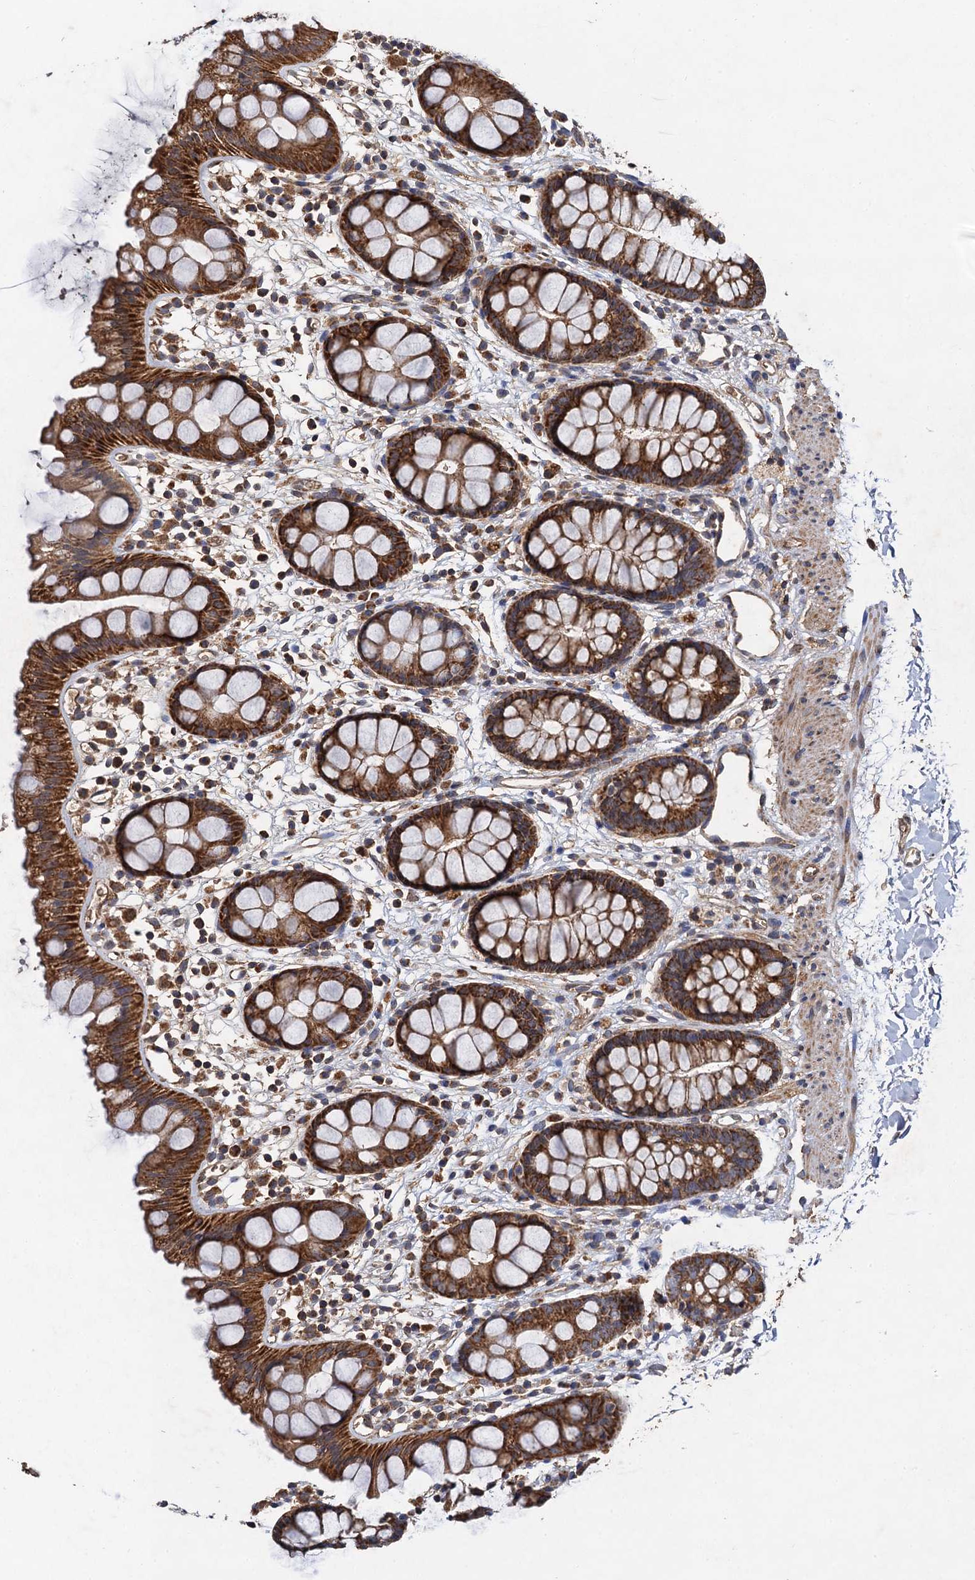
{"staining": {"intensity": "moderate", "quantity": ">75%", "location": "cytoplasmic/membranous"}, "tissue": "rectum", "cell_type": "Glandular cells", "image_type": "normal", "snomed": [{"axis": "morphology", "description": "Normal tissue, NOS"}, {"axis": "topography", "description": "Rectum"}], "caption": "Immunohistochemistry (IHC) micrograph of unremarkable rectum: human rectum stained using IHC demonstrates medium levels of moderate protein expression localized specifically in the cytoplasmic/membranous of glandular cells, appearing as a cytoplasmic/membranous brown color.", "gene": "NDUFA13", "patient": {"sex": "female", "age": 65}}